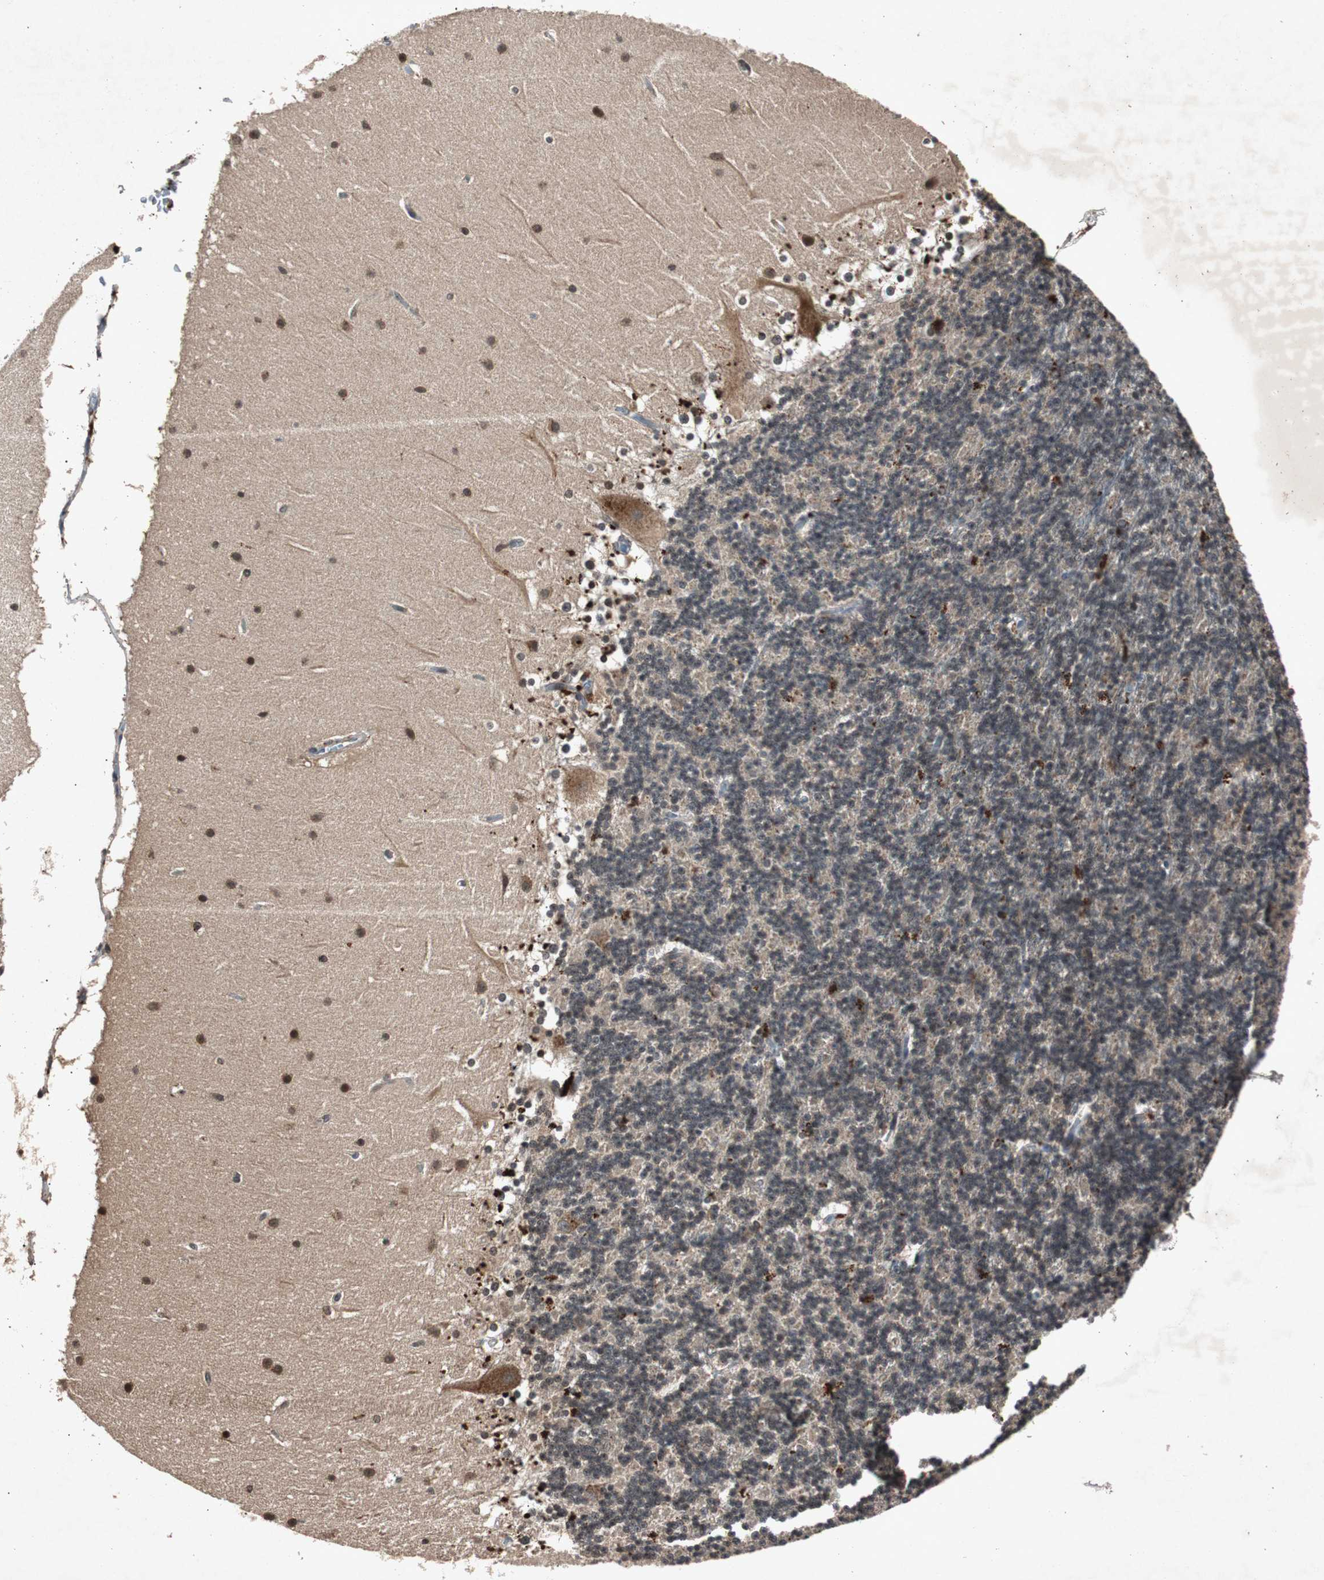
{"staining": {"intensity": "strong", "quantity": "<25%", "location": "cytoplasmic/membranous"}, "tissue": "cerebellum", "cell_type": "Cells in granular layer", "image_type": "normal", "snomed": [{"axis": "morphology", "description": "Normal tissue, NOS"}, {"axis": "topography", "description": "Cerebellum"}], "caption": "Brown immunohistochemical staining in normal cerebellum shows strong cytoplasmic/membranous expression in about <25% of cells in granular layer.", "gene": "SLIT2", "patient": {"sex": "female", "age": 19}}